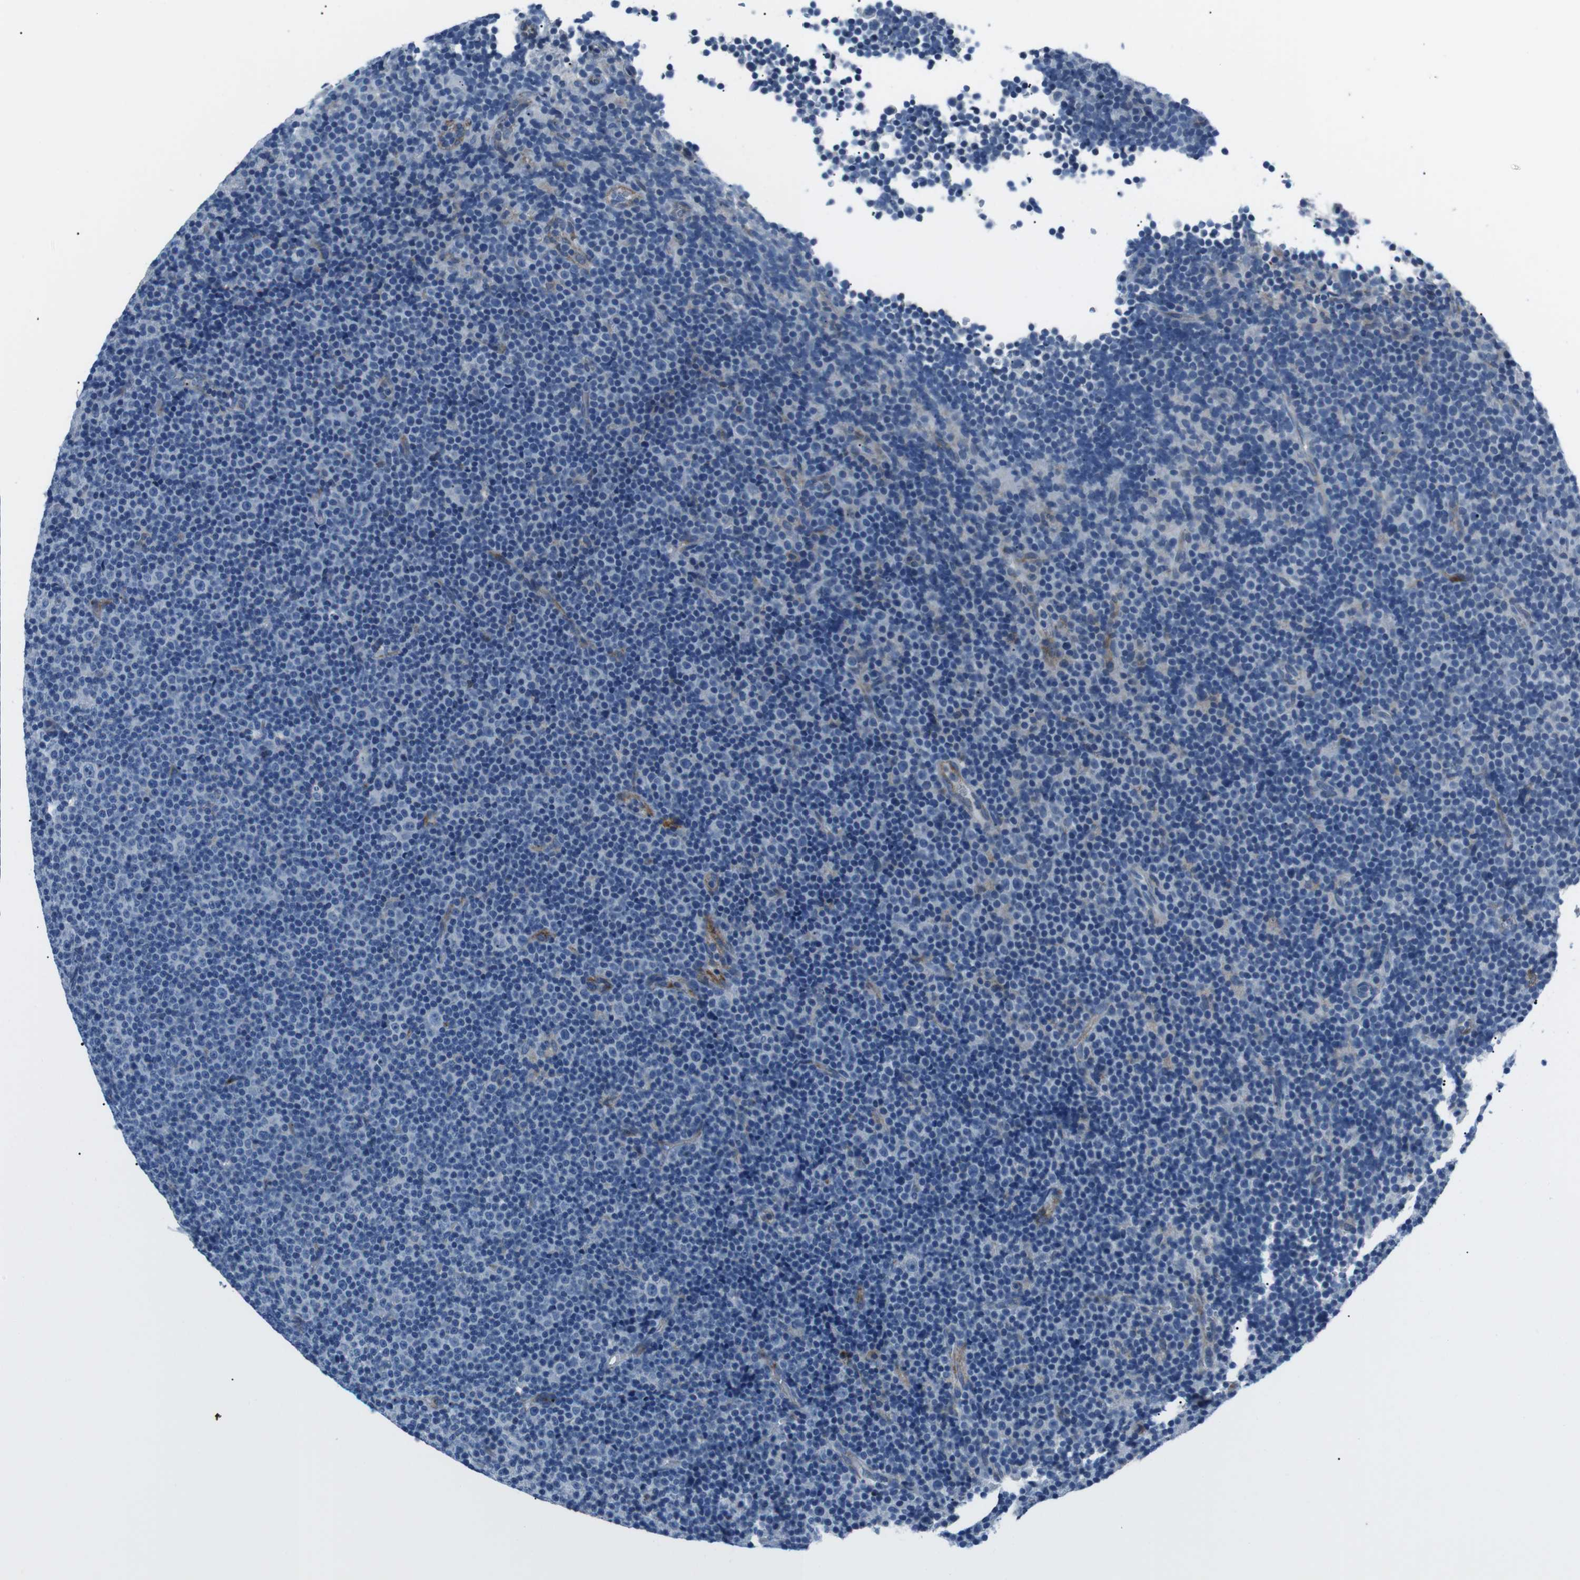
{"staining": {"intensity": "negative", "quantity": "none", "location": "none"}, "tissue": "lymphoma", "cell_type": "Tumor cells", "image_type": "cancer", "snomed": [{"axis": "morphology", "description": "Malignant lymphoma, non-Hodgkin's type, Low grade"}, {"axis": "topography", "description": "Lymph node"}], "caption": "An IHC photomicrograph of malignant lymphoma, non-Hodgkin's type (low-grade) is shown. There is no staining in tumor cells of malignant lymphoma, non-Hodgkin's type (low-grade). Brightfield microscopy of IHC stained with DAB (brown) and hematoxylin (blue), captured at high magnification.", "gene": "CSF2RA", "patient": {"sex": "female", "age": 67}}